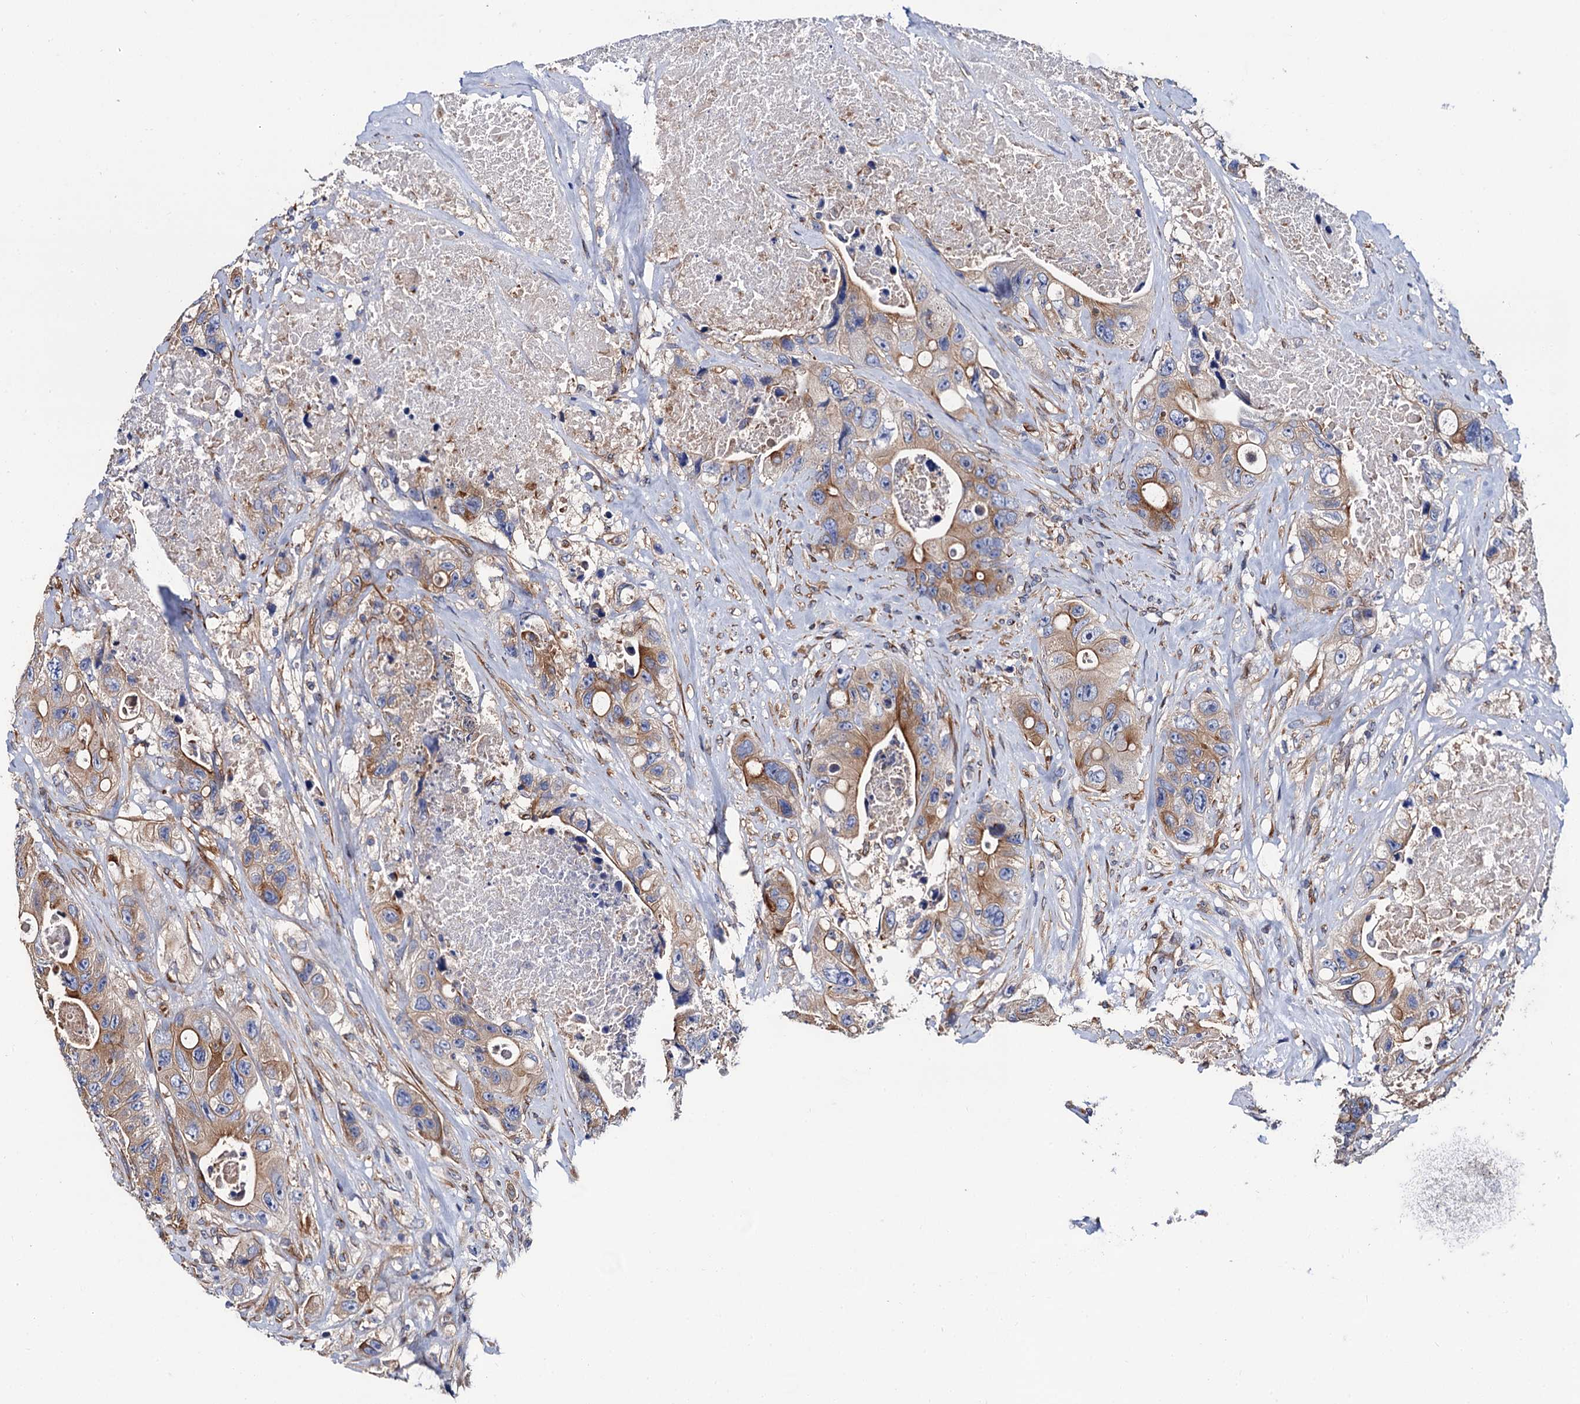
{"staining": {"intensity": "strong", "quantity": "<25%", "location": "cytoplasmic/membranous"}, "tissue": "colorectal cancer", "cell_type": "Tumor cells", "image_type": "cancer", "snomed": [{"axis": "morphology", "description": "Adenocarcinoma, NOS"}, {"axis": "topography", "description": "Colon"}], "caption": "Immunohistochemistry (IHC) of human colorectal cancer (adenocarcinoma) demonstrates medium levels of strong cytoplasmic/membranous staining in approximately <25% of tumor cells.", "gene": "ZDHHC18", "patient": {"sex": "female", "age": 46}}